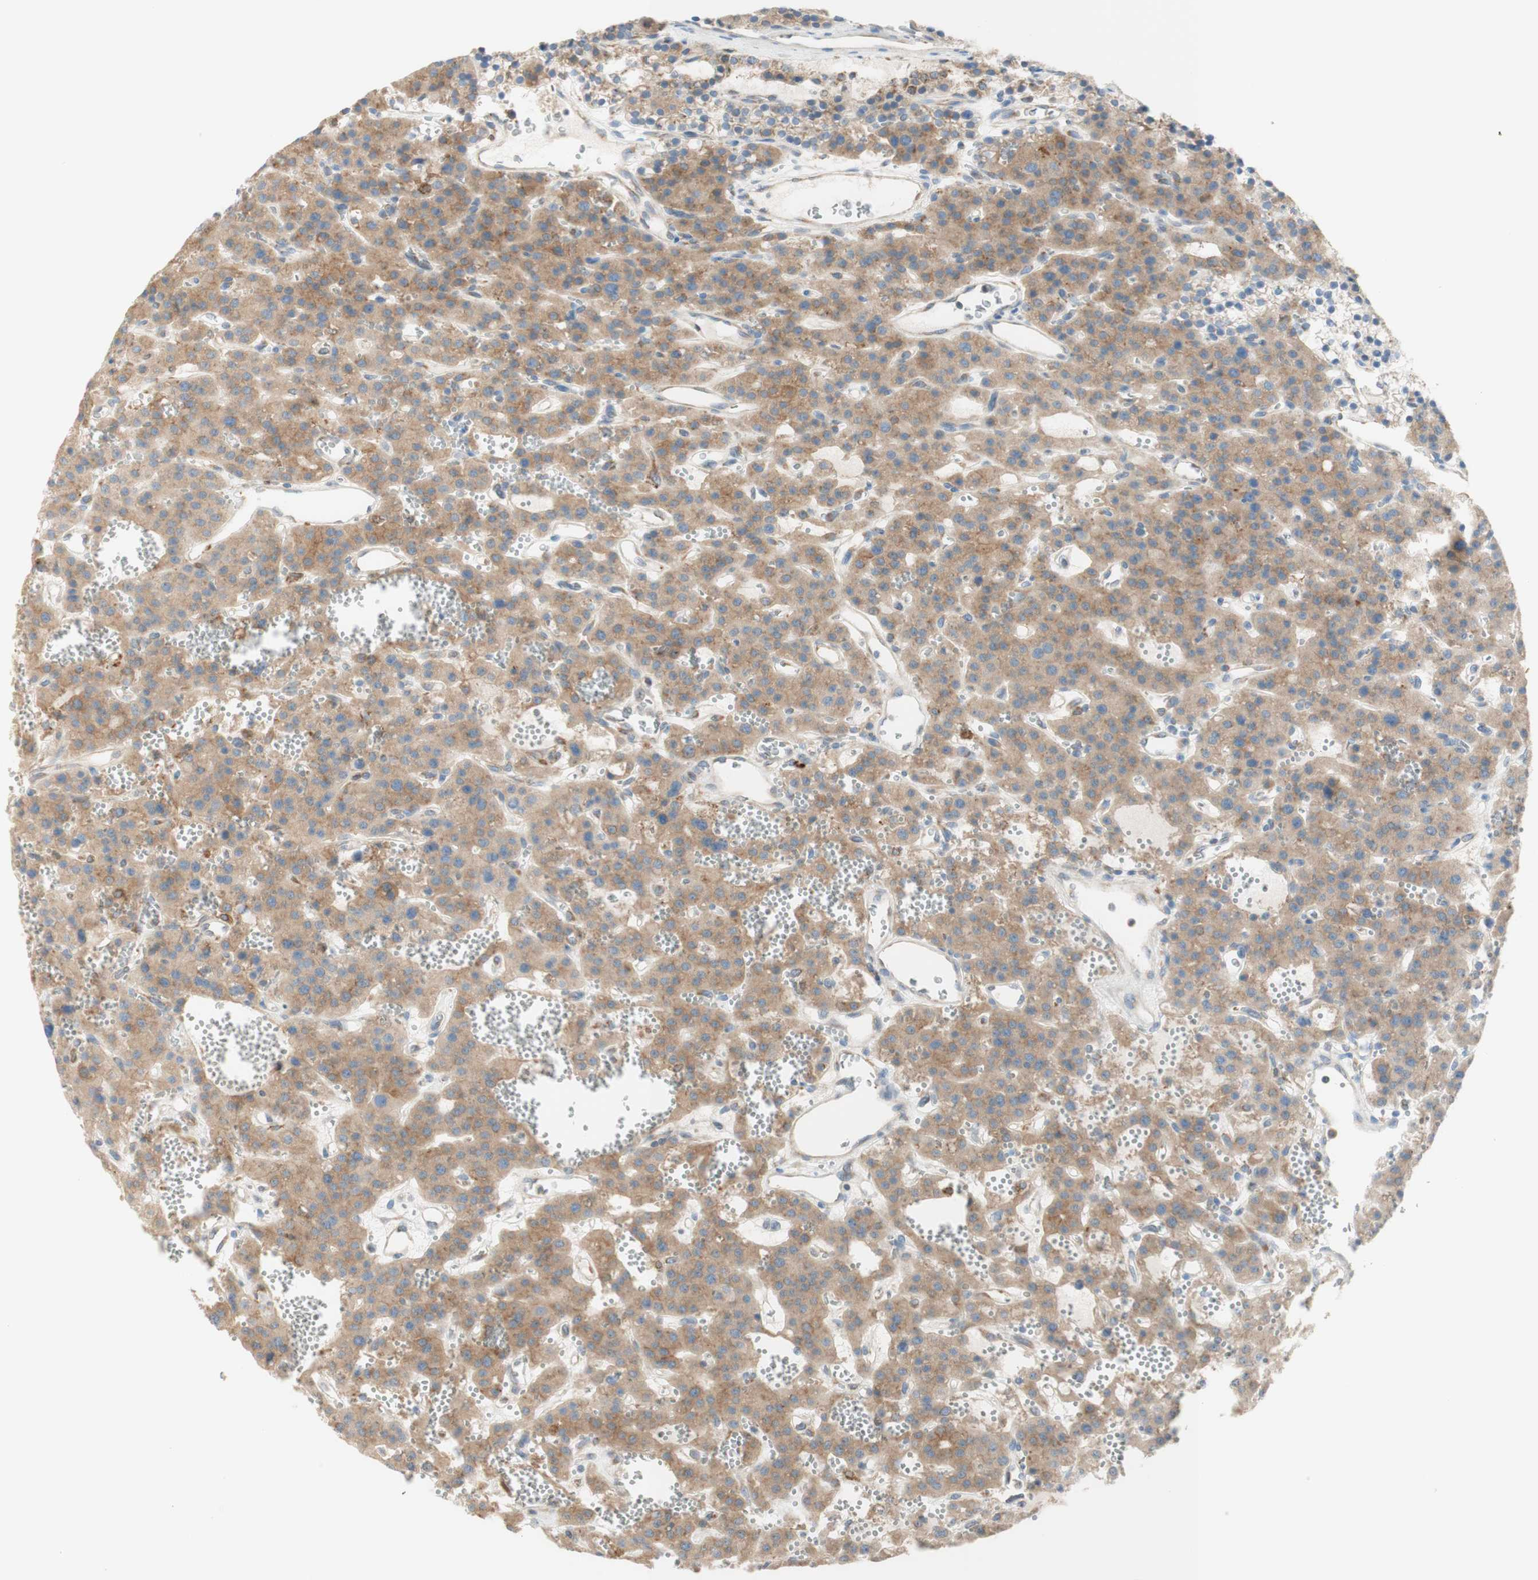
{"staining": {"intensity": "weak", "quantity": ">75%", "location": "cytoplasmic/membranous"}, "tissue": "parathyroid gland", "cell_type": "Glandular cells", "image_type": "normal", "snomed": [{"axis": "morphology", "description": "Normal tissue, NOS"}, {"axis": "morphology", "description": "Adenoma, NOS"}, {"axis": "topography", "description": "Parathyroid gland"}], "caption": "A high-resolution histopathology image shows immunohistochemistry staining of normal parathyroid gland, which reveals weak cytoplasmic/membranous positivity in approximately >75% of glandular cells. The staining was performed using DAB, with brown indicating positive protein expression. Nuclei are stained blue with hematoxylin.", "gene": "MANF", "patient": {"sex": "female", "age": 81}}